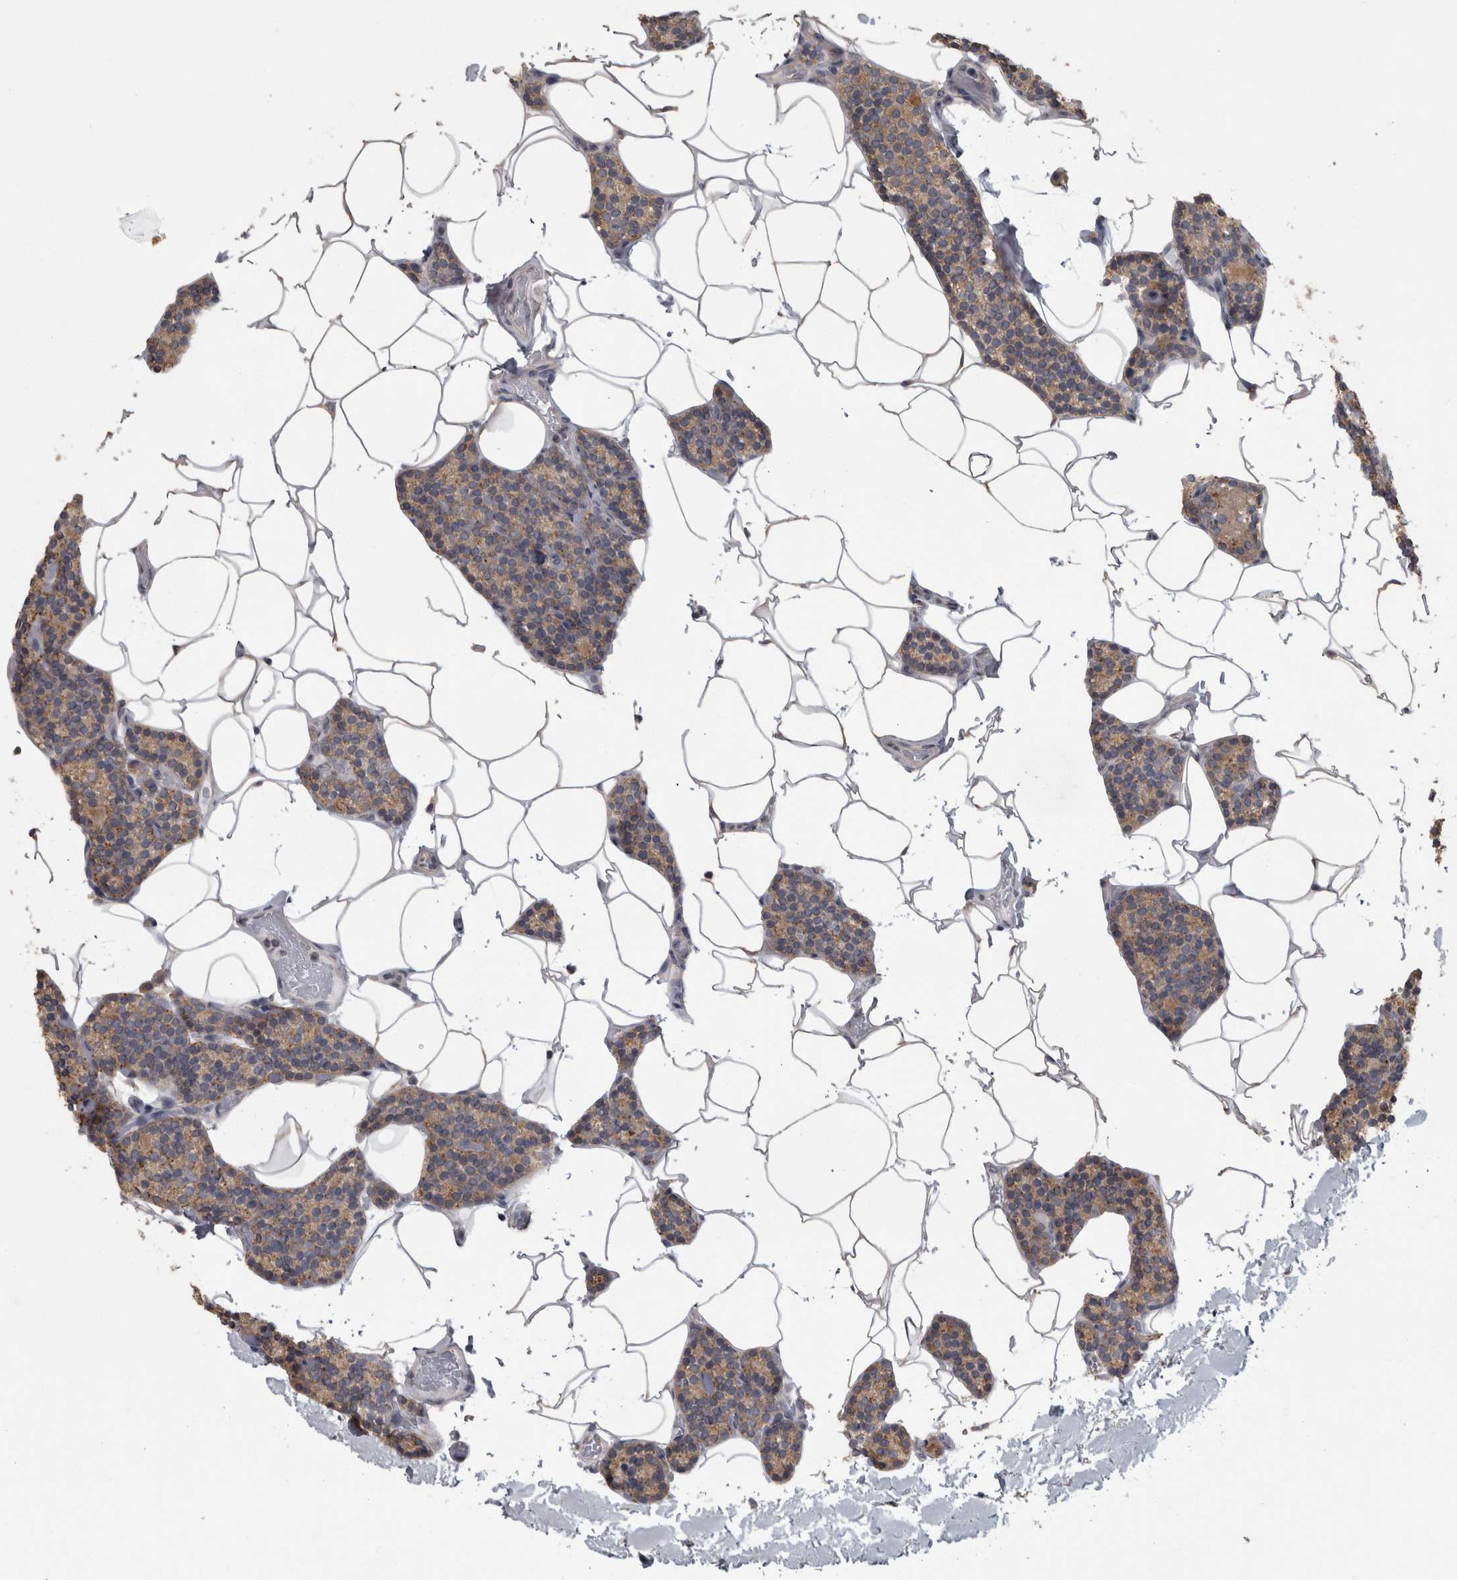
{"staining": {"intensity": "weak", "quantity": ">75%", "location": "cytoplasmic/membranous"}, "tissue": "parathyroid gland", "cell_type": "Glandular cells", "image_type": "normal", "snomed": [{"axis": "morphology", "description": "Normal tissue, NOS"}, {"axis": "topography", "description": "Parathyroid gland"}], "caption": "A low amount of weak cytoplasmic/membranous positivity is seen in approximately >75% of glandular cells in unremarkable parathyroid gland. The staining was performed using DAB, with brown indicating positive protein expression. Nuclei are stained blue with hematoxylin.", "gene": "RAB29", "patient": {"sex": "male", "age": 52}}